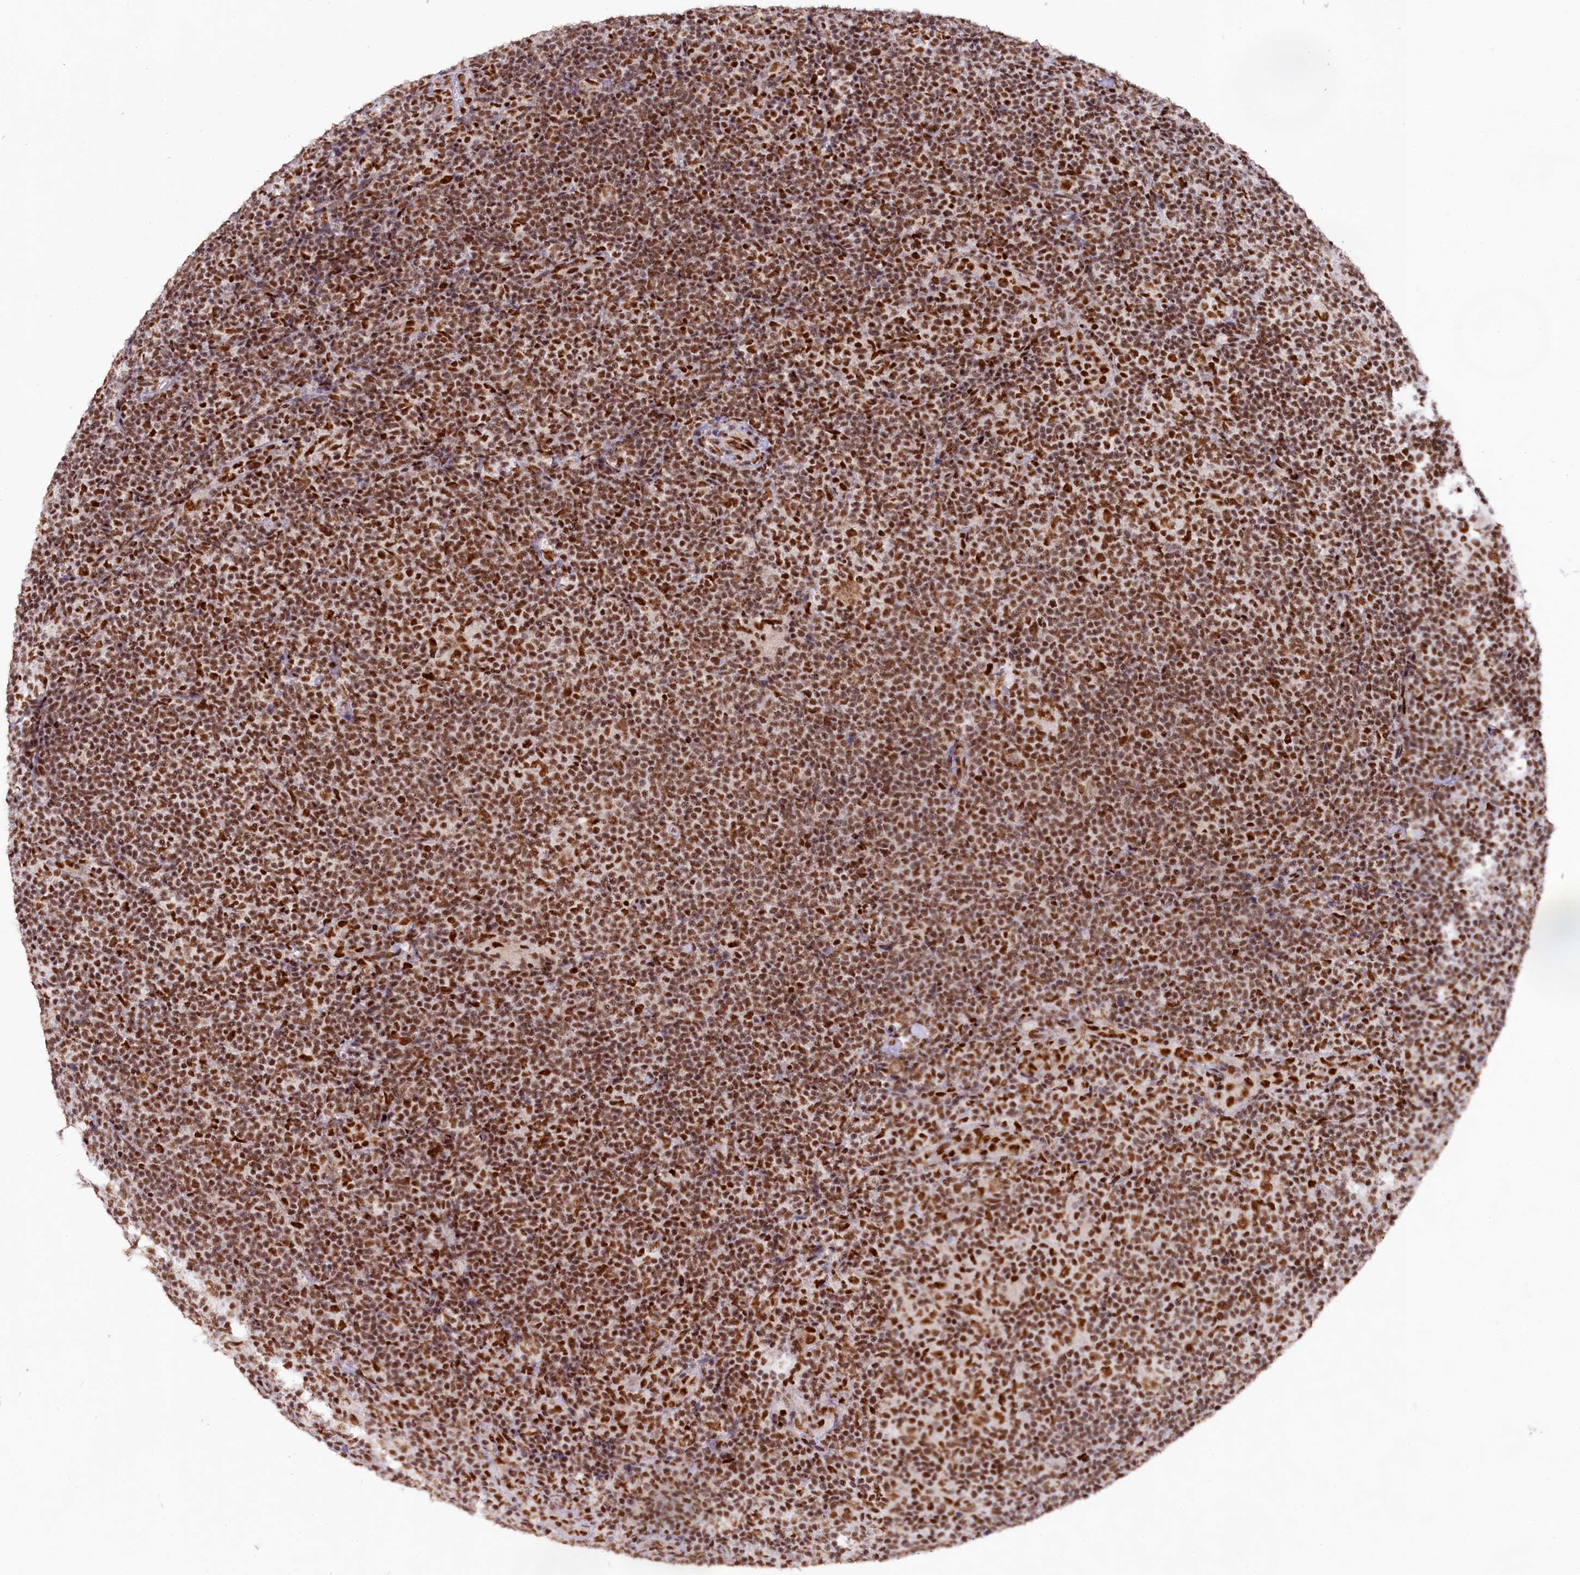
{"staining": {"intensity": "strong", "quantity": ">75%", "location": "nuclear"}, "tissue": "lymphoma", "cell_type": "Tumor cells", "image_type": "cancer", "snomed": [{"axis": "morphology", "description": "Hodgkin's disease, NOS"}, {"axis": "topography", "description": "Lymph node"}], "caption": "High-power microscopy captured an IHC histopathology image of Hodgkin's disease, revealing strong nuclear expression in about >75% of tumor cells. Using DAB (3,3'-diaminobenzidine) (brown) and hematoxylin (blue) stains, captured at high magnification using brightfield microscopy.", "gene": "HIRA", "patient": {"sex": "female", "age": 57}}